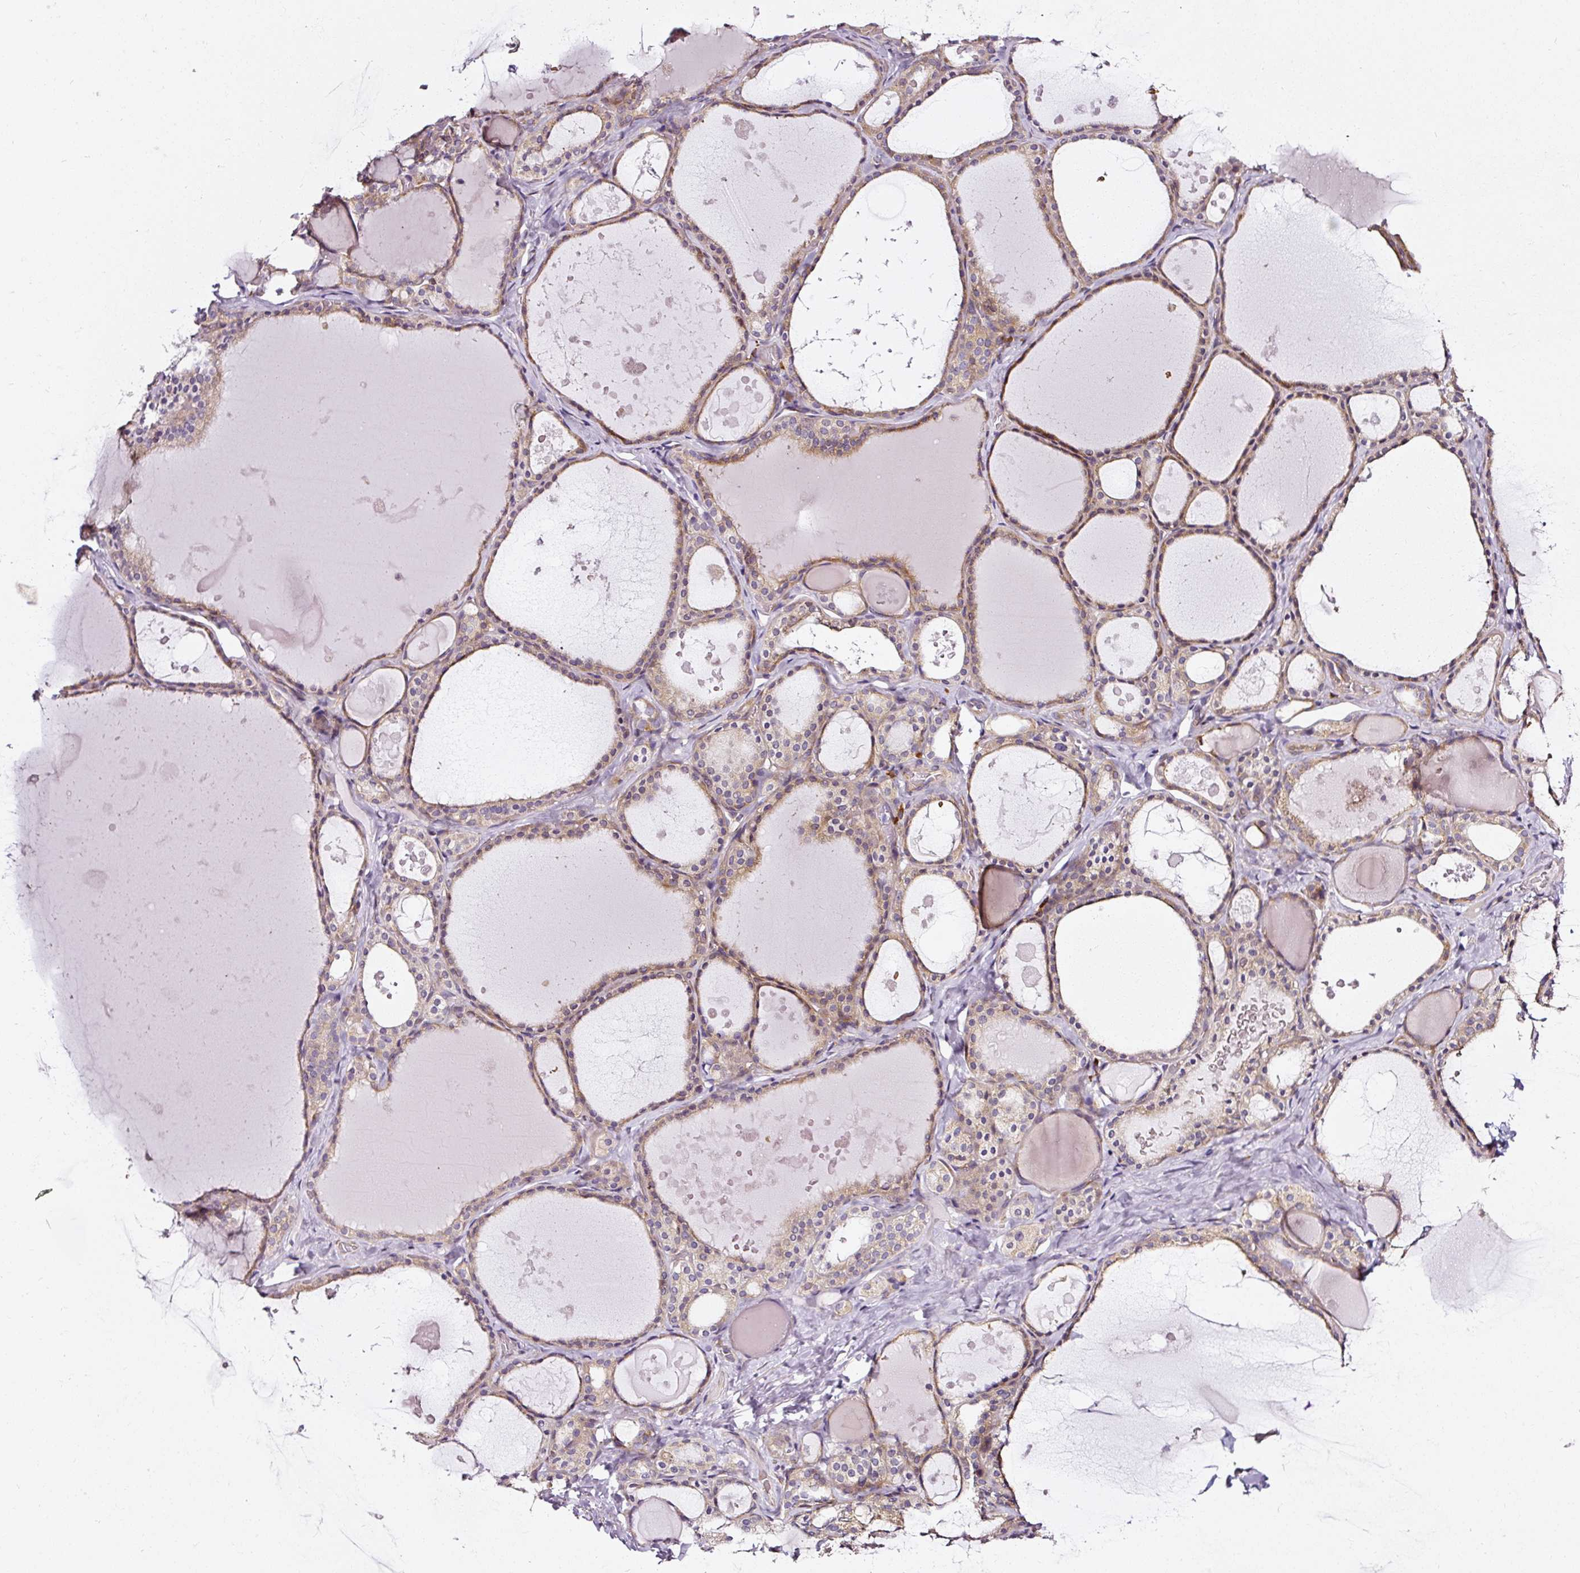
{"staining": {"intensity": "moderate", "quantity": ">75%", "location": "cytoplasmic/membranous"}, "tissue": "thyroid gland", "cell_type": "Glandular cells", "image_type": "normal", "snomed": [{"axis": "morphology", "description": "Normal tissue, NOS"}, {"axis": "topography", "description": "Thyroid gland"}], "caption": "Immunohistochemical staining of unremarkable thyroid gland reveals medium levels of moderate cytoplasmic/membranous expression in approximately >75% of glandular cells. (DAB (3,3'-diaminobenzidine) IHC with brightfield microscopy, high magnification).", "gene": "RPL10A", "patient": {"sex": "male", "age": 56}}